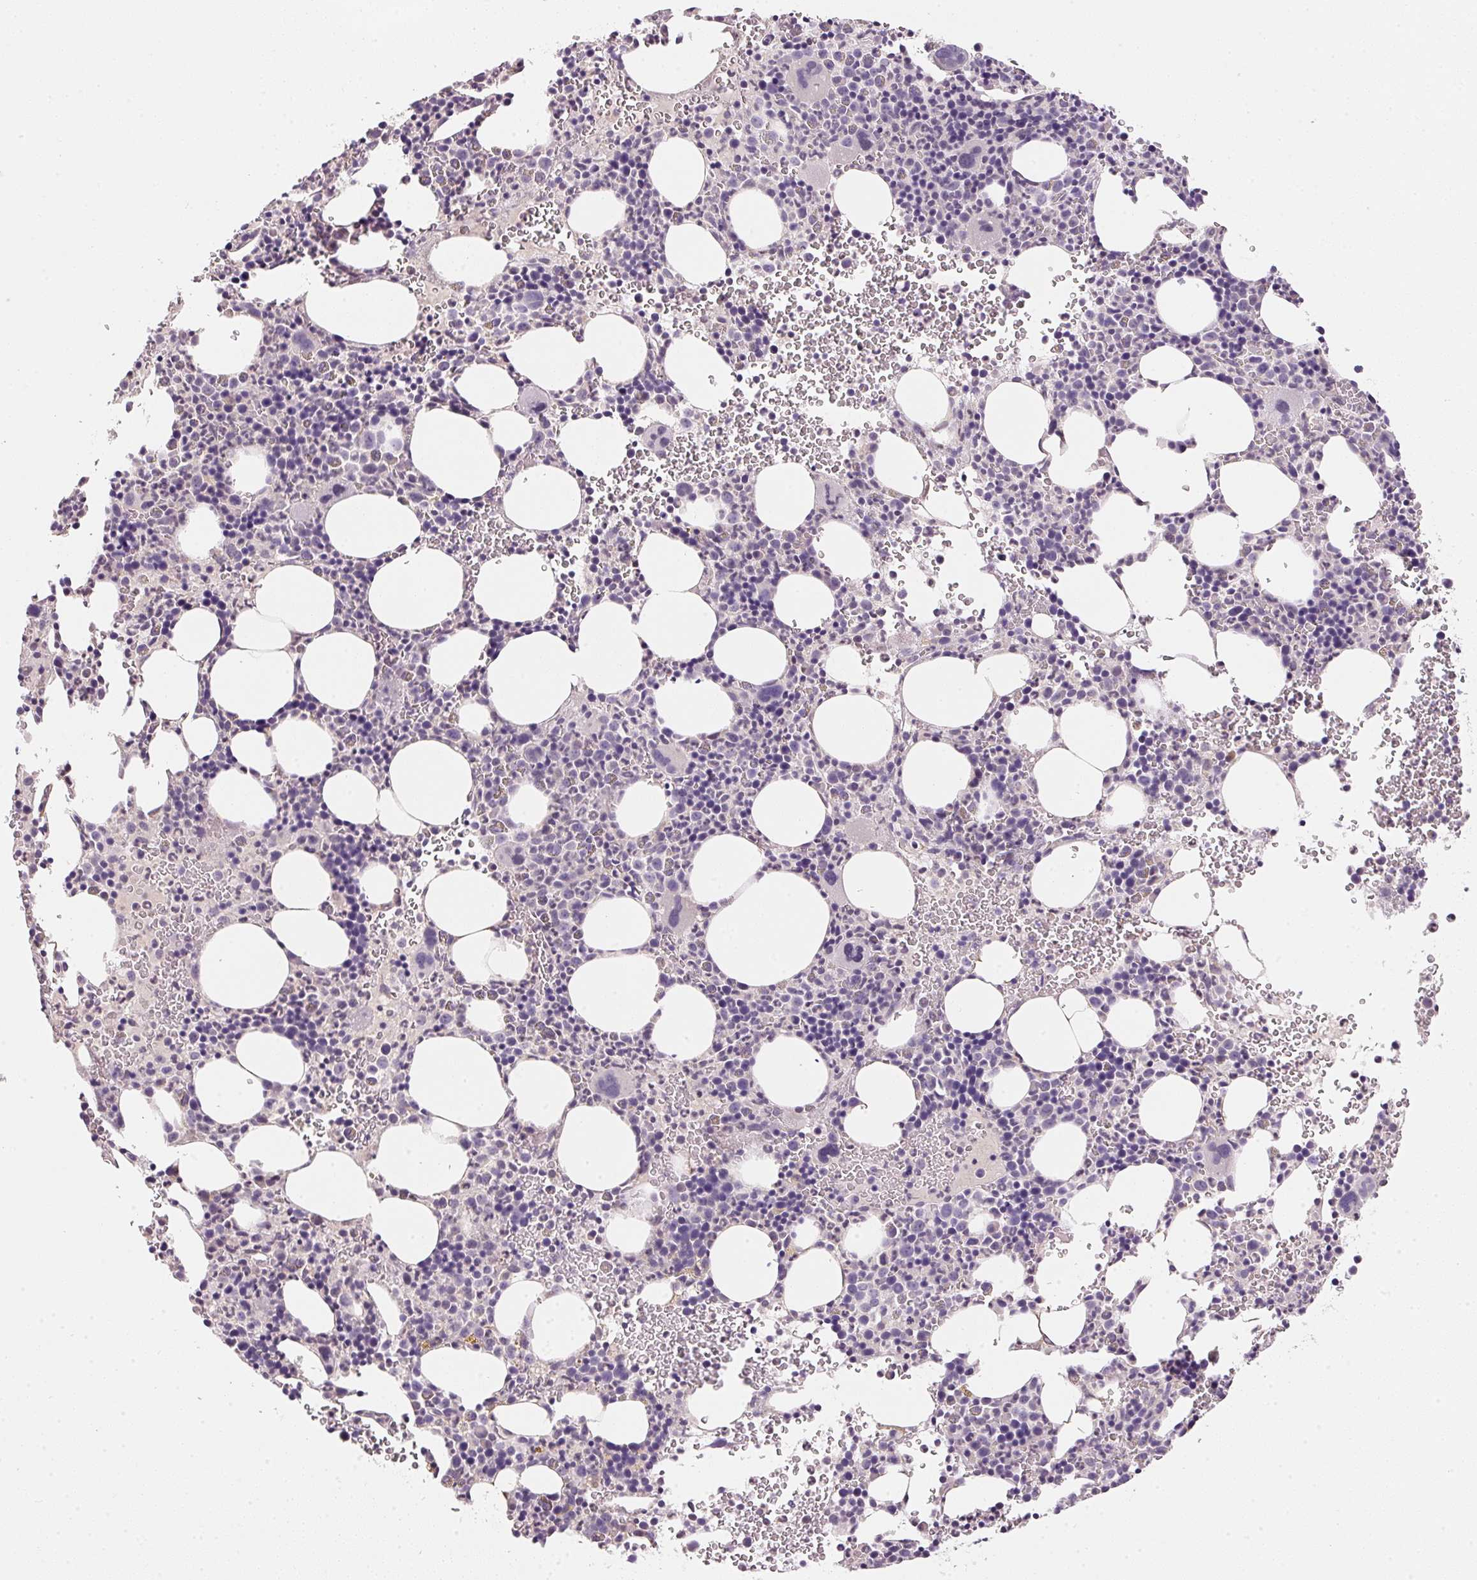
{"staining": {"intensity": "negative", "quantity": "none", "location": "none"}, "tissue": "bone marrow", "cell_type": "Hematopoietic cells", "image_type": "normal", "snomed": [{"axis": "morphology", "description": "Normal tissue, NOS"}, {"axis": "topography", "description": "Bone marrow"}], "caption": "Protein analysis of normal bone marrow demonstrates no significant staining in hematopoietic cells.", "gene": "ALDH8A1", "patient": {"sex": "male", "age": 63}}